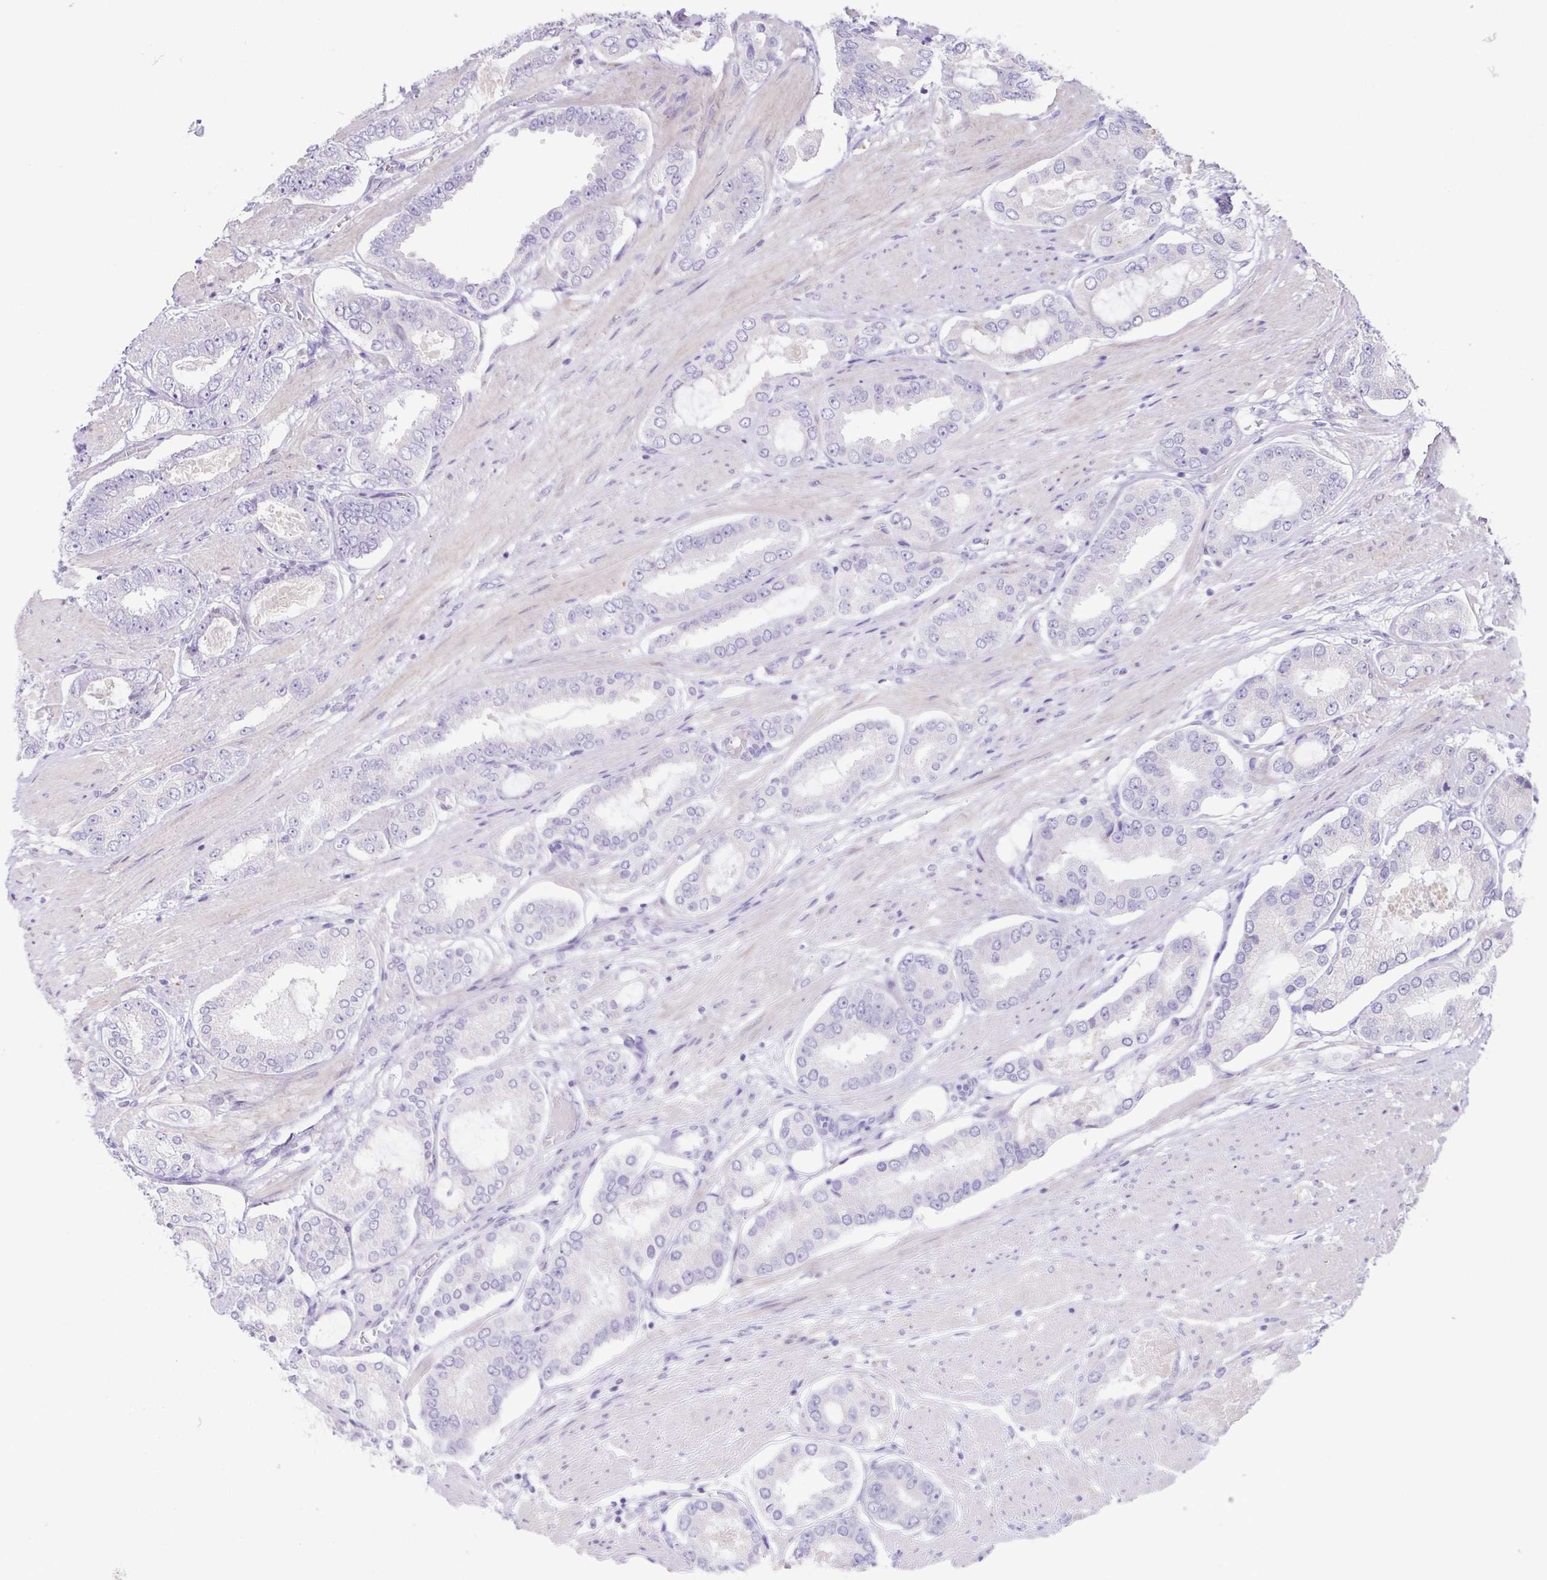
{"staining": {"intensity": "negative", "quantity": "none", "location": "none"}, "tissue": "prostate cancer", "cell_type": "Tumor cells", "image_type": "cancer", "snomed": [{"axis": "morphology", "description": "Adenocarcinoma, High grade"}, {"axis": "topography", "description": "Prostate"}], "caption": "Micrograph shows no significant protein expression in tumor cells of high-grade adenocarcinoma (prostate).", "gene": "HDGFL1", "patient": {"sex": "male", "age": 63}}